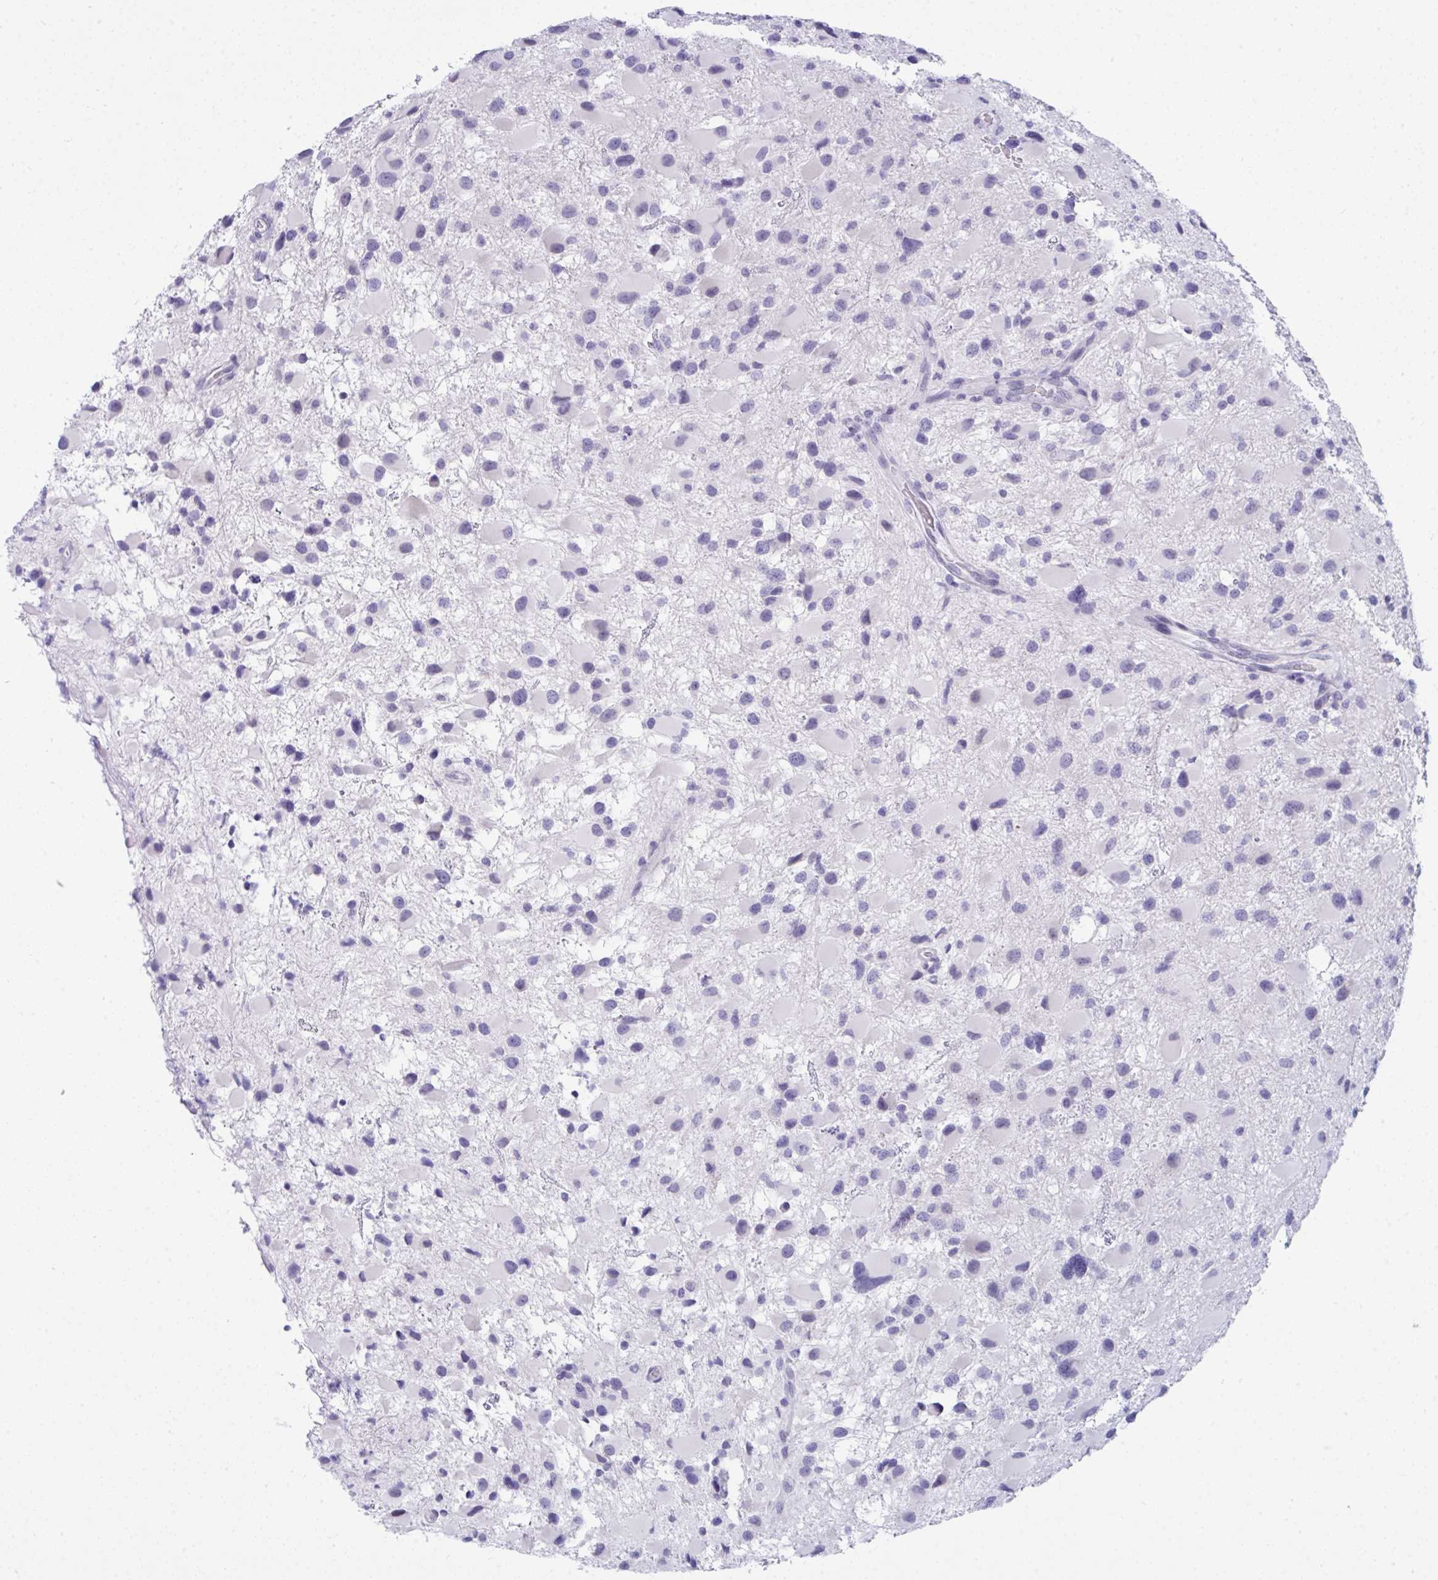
{"staining": {"intensity": "negative", "quantity": "none", "location": "none"}, "tissue": "glioma", "cell_type": "Tumor cells", "image_type": "cancer", "snomed": [{"axis": "morphology", "description": "Glioma, malignant, High grade"}, {"axis": "topography", "description": "Brain"}], "caption": "Immunohistochemical staining of human malignant glioma (high-grade) reveals no significant positivity in tumor cells.", "gene": "PRDM9", "patient": {"sex": "female", "age": 40}}